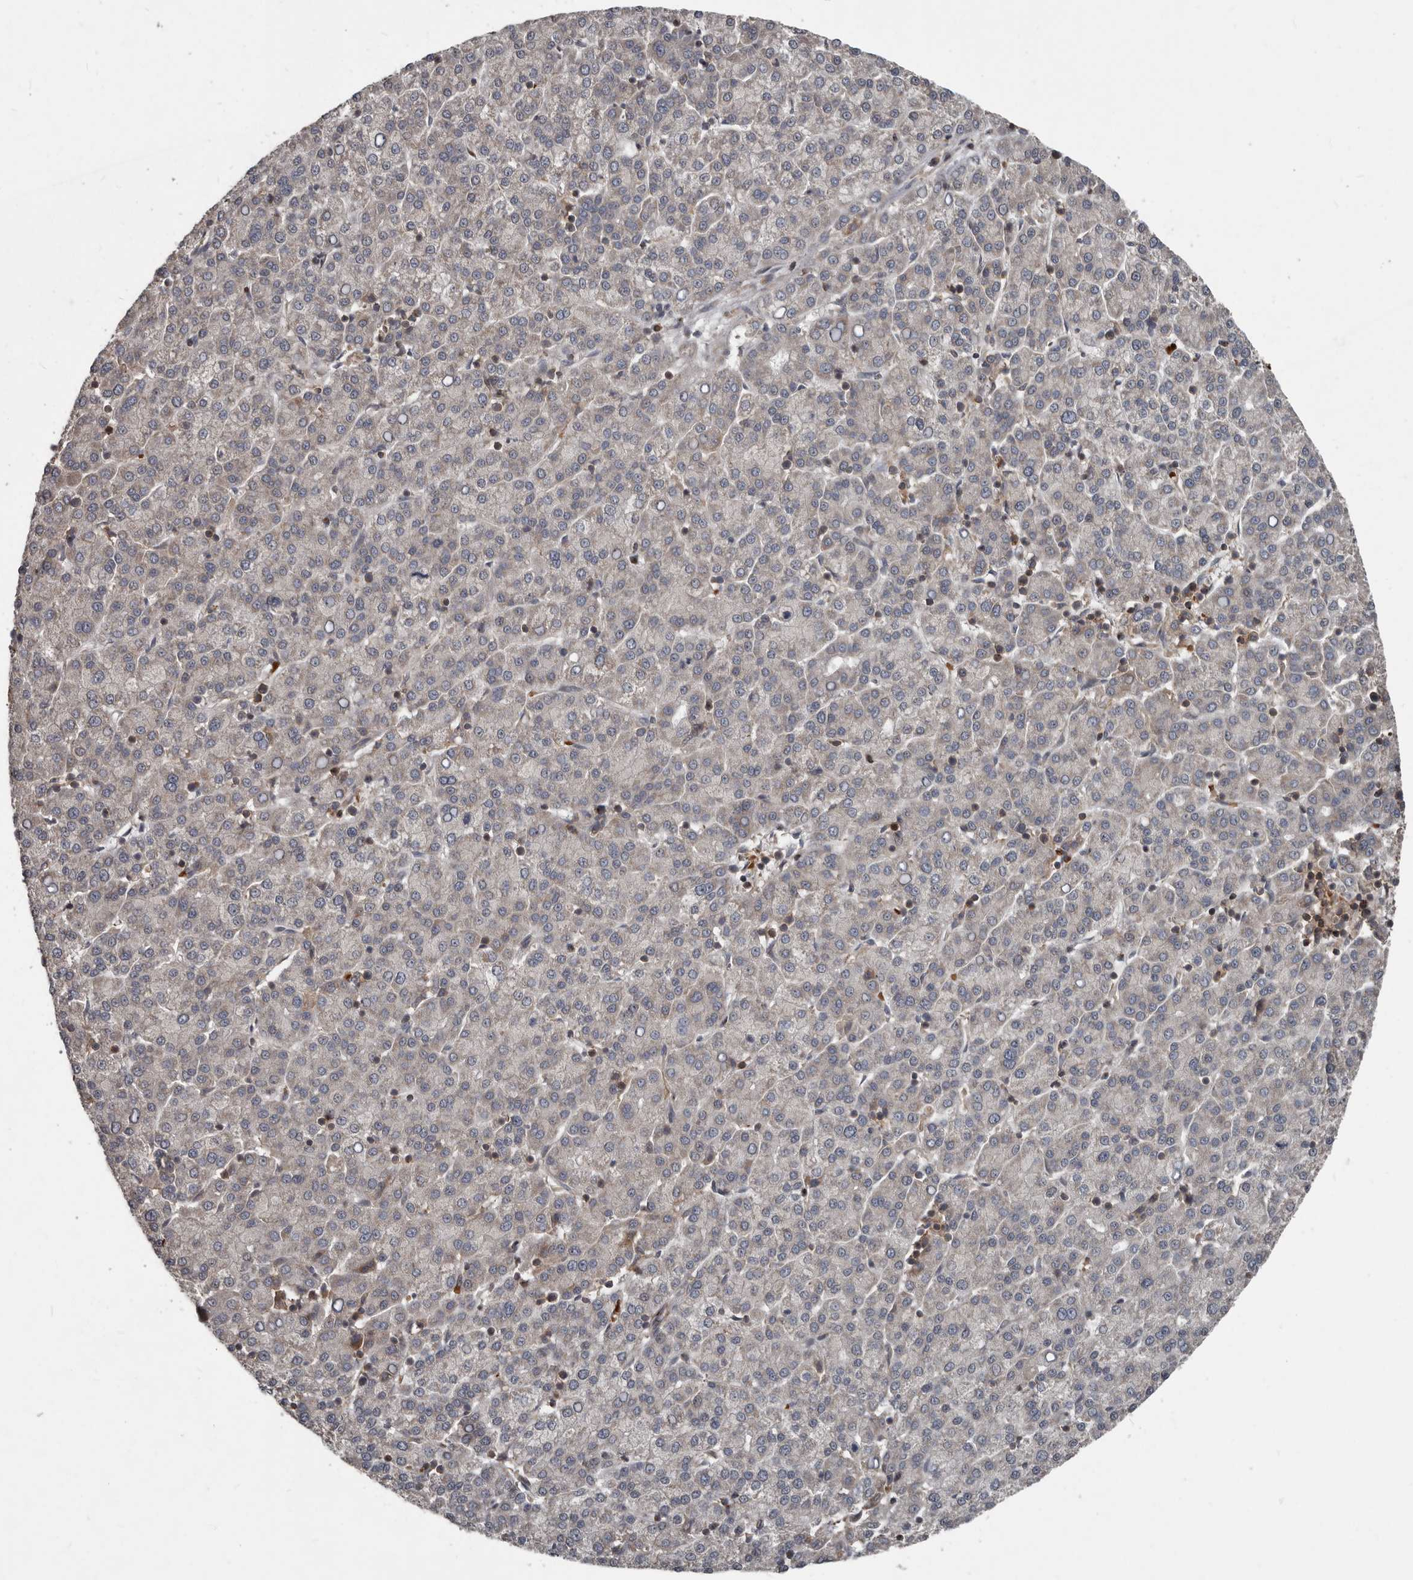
{"staining": {"intensity": "negative", "quantity": "none", "location": "none"}, "tissue": "liver cancer", "cell_type": "Tumor cells", "image_type": "cancer", "snomed": [{"axis": "morphology", "description": "Carcinoma, Hepatocellular, NOS"}, {"axis": "topography", "description": "Liver"}], "caption": "The histopathology image reveals no staining of tumor cells in liver hepatocellular carcinoma.", "gene": "FBXO31", "patient": {"sex": "female", "age": 58}}